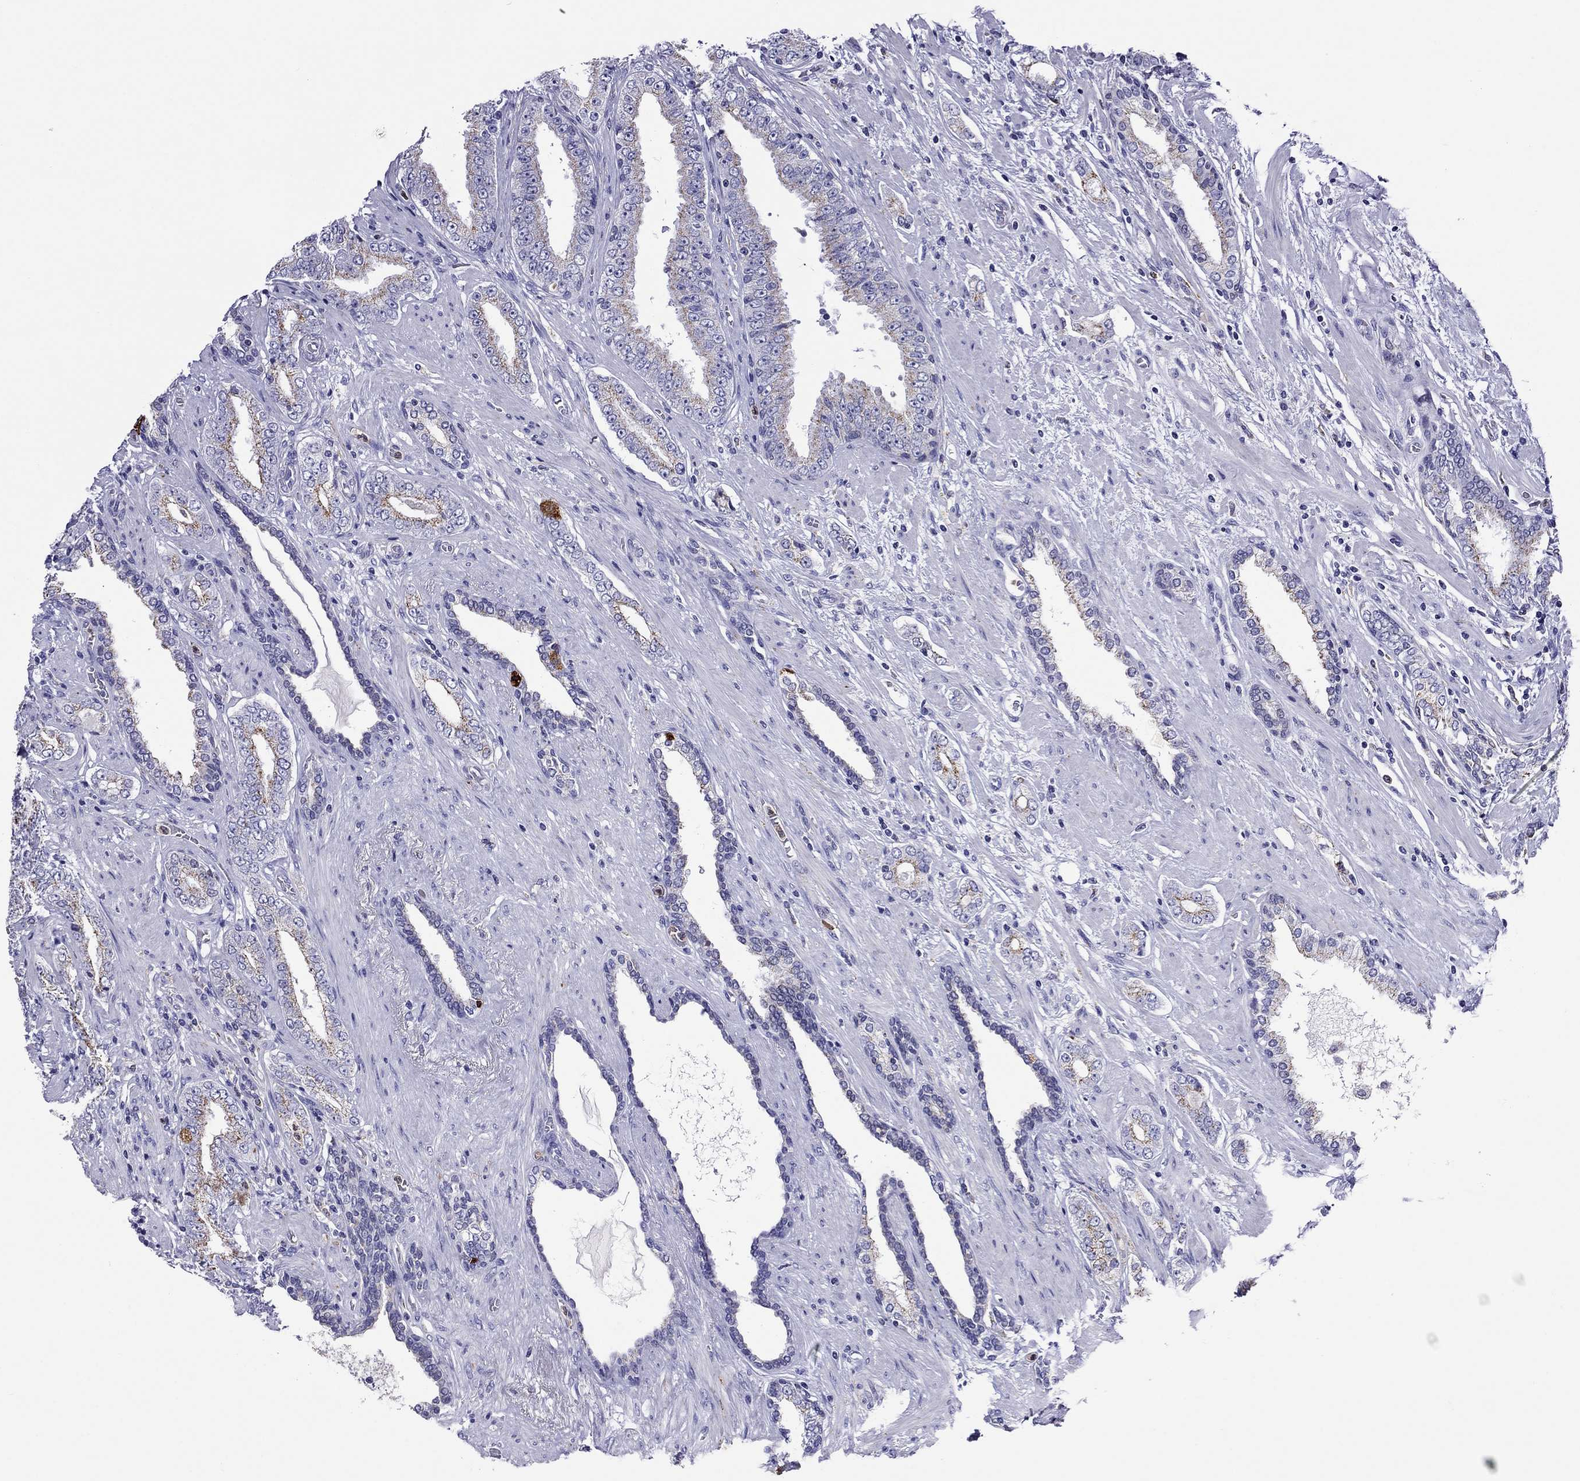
{"staining": {"intensity": "weak", "quantity": "25%-75%", "location": "cytoplasmic/membranous"}, "tissue": "prostate cancer", "cell_type": "Tumor cells", "image_type": "cancer", "snomed": [{"axis": "morphology", "description": "Adenocarcinoma, Low grade"}, {"axis": "topography", "description": "Prostate and seminal vesicle, NOS"}], "caption": "Human prostate cancer (adenocarcinoma (low-grade)) stained with a protein marker reveals weak staining in tumor cells.", "gene": "SCG2", "patient": {"sex": "male", "age": 61}}